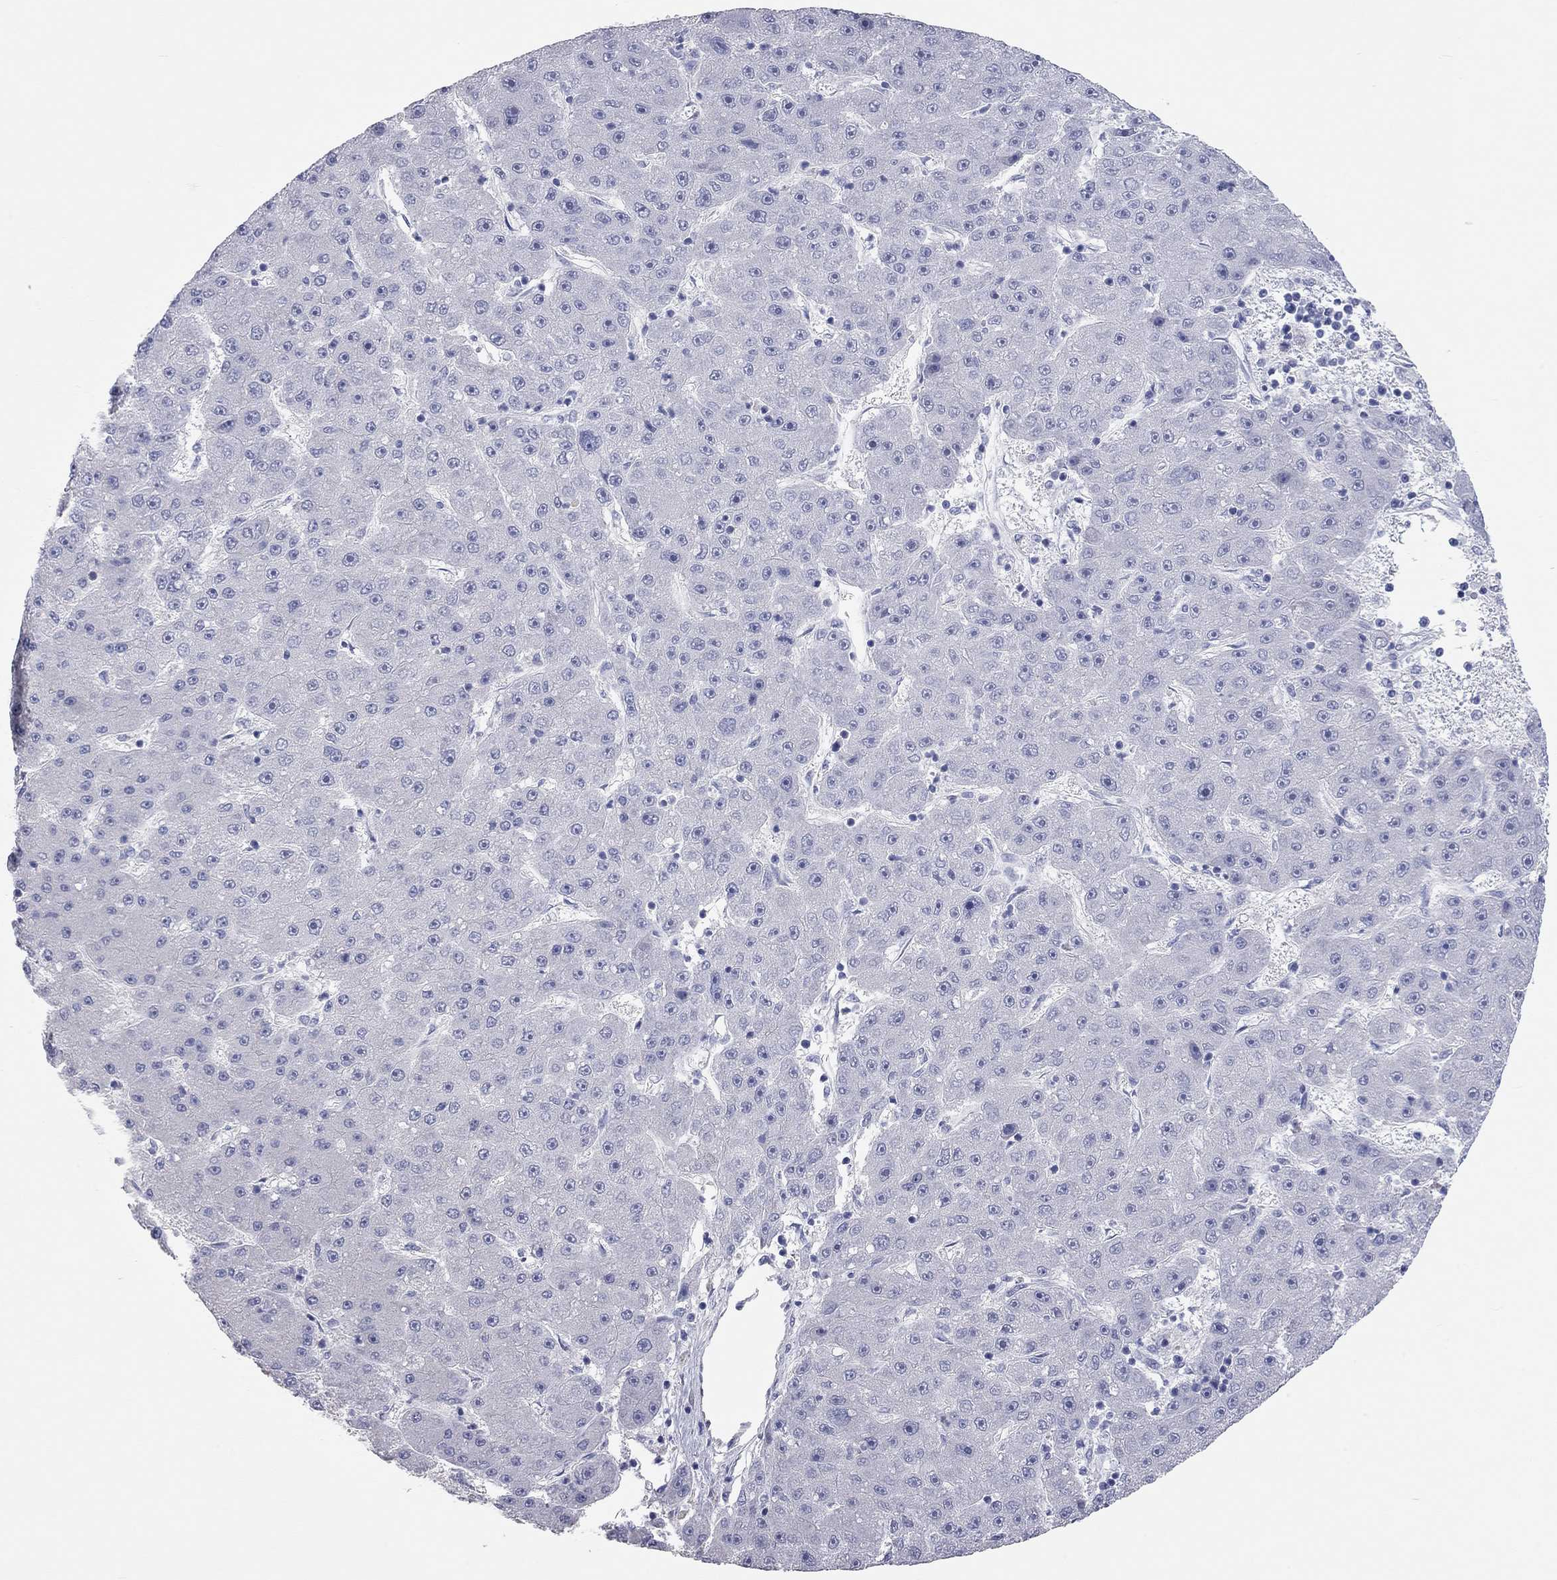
{"staining": {"intensity": "negative", "quantity": "none", "location": "none"}, "tissue": "liver cancer", "cell_type": "Tumor cells", "image_type": "cancer", "snomed": [{"axis": "morphology", "description": "Carcinoma, Hepatocellular, NOS"}, {"axis": "topography", "description": "Liver"}], "caption": "This is a image of IHC staining of liver cancer, which shows no positivity in tumor cells.", "gene": "KCNB1", "patient": {"sex": "male", "age": 67}}